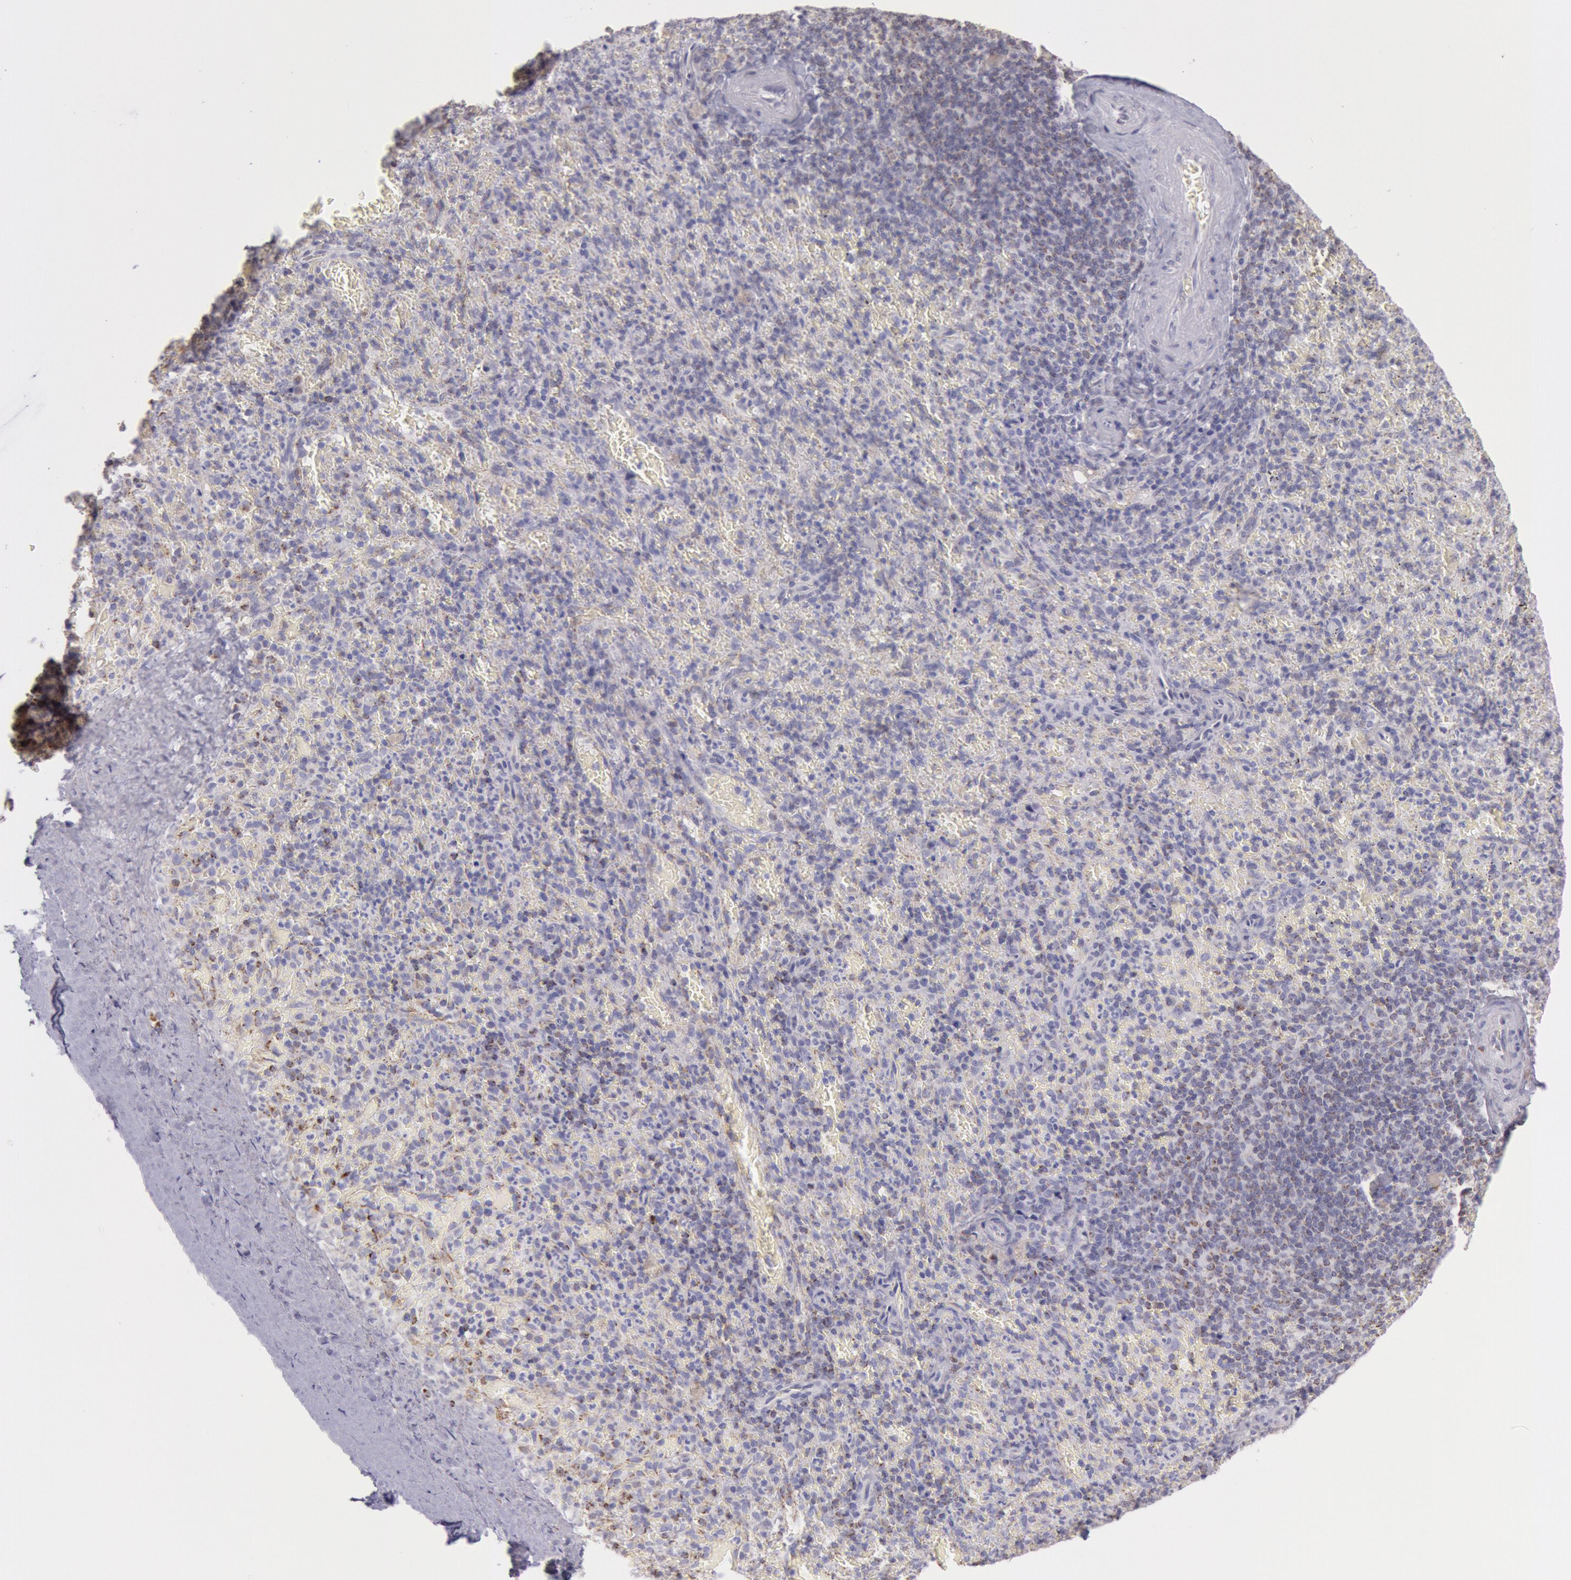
{"staining": {"intensity": "weak", "quantity": "25%-75%", "location": "cytoplasmic/membranous"}, "tissue": "spleen", "cell_type": "Cells in red pulp", "image_type": "normal", "snomed": [{"axis": "morphology", "description": "Normal tissue, NOS"}, {"axis": "topography", "description": "Spleen"}], "caption": "Weak cytoplasmic/membranous staining is identified in about 25%-75% of cells in red pulp in unremarkable spleen.", "gene": "FRMD6", "patient": {"sex": "female", "age": 50}}